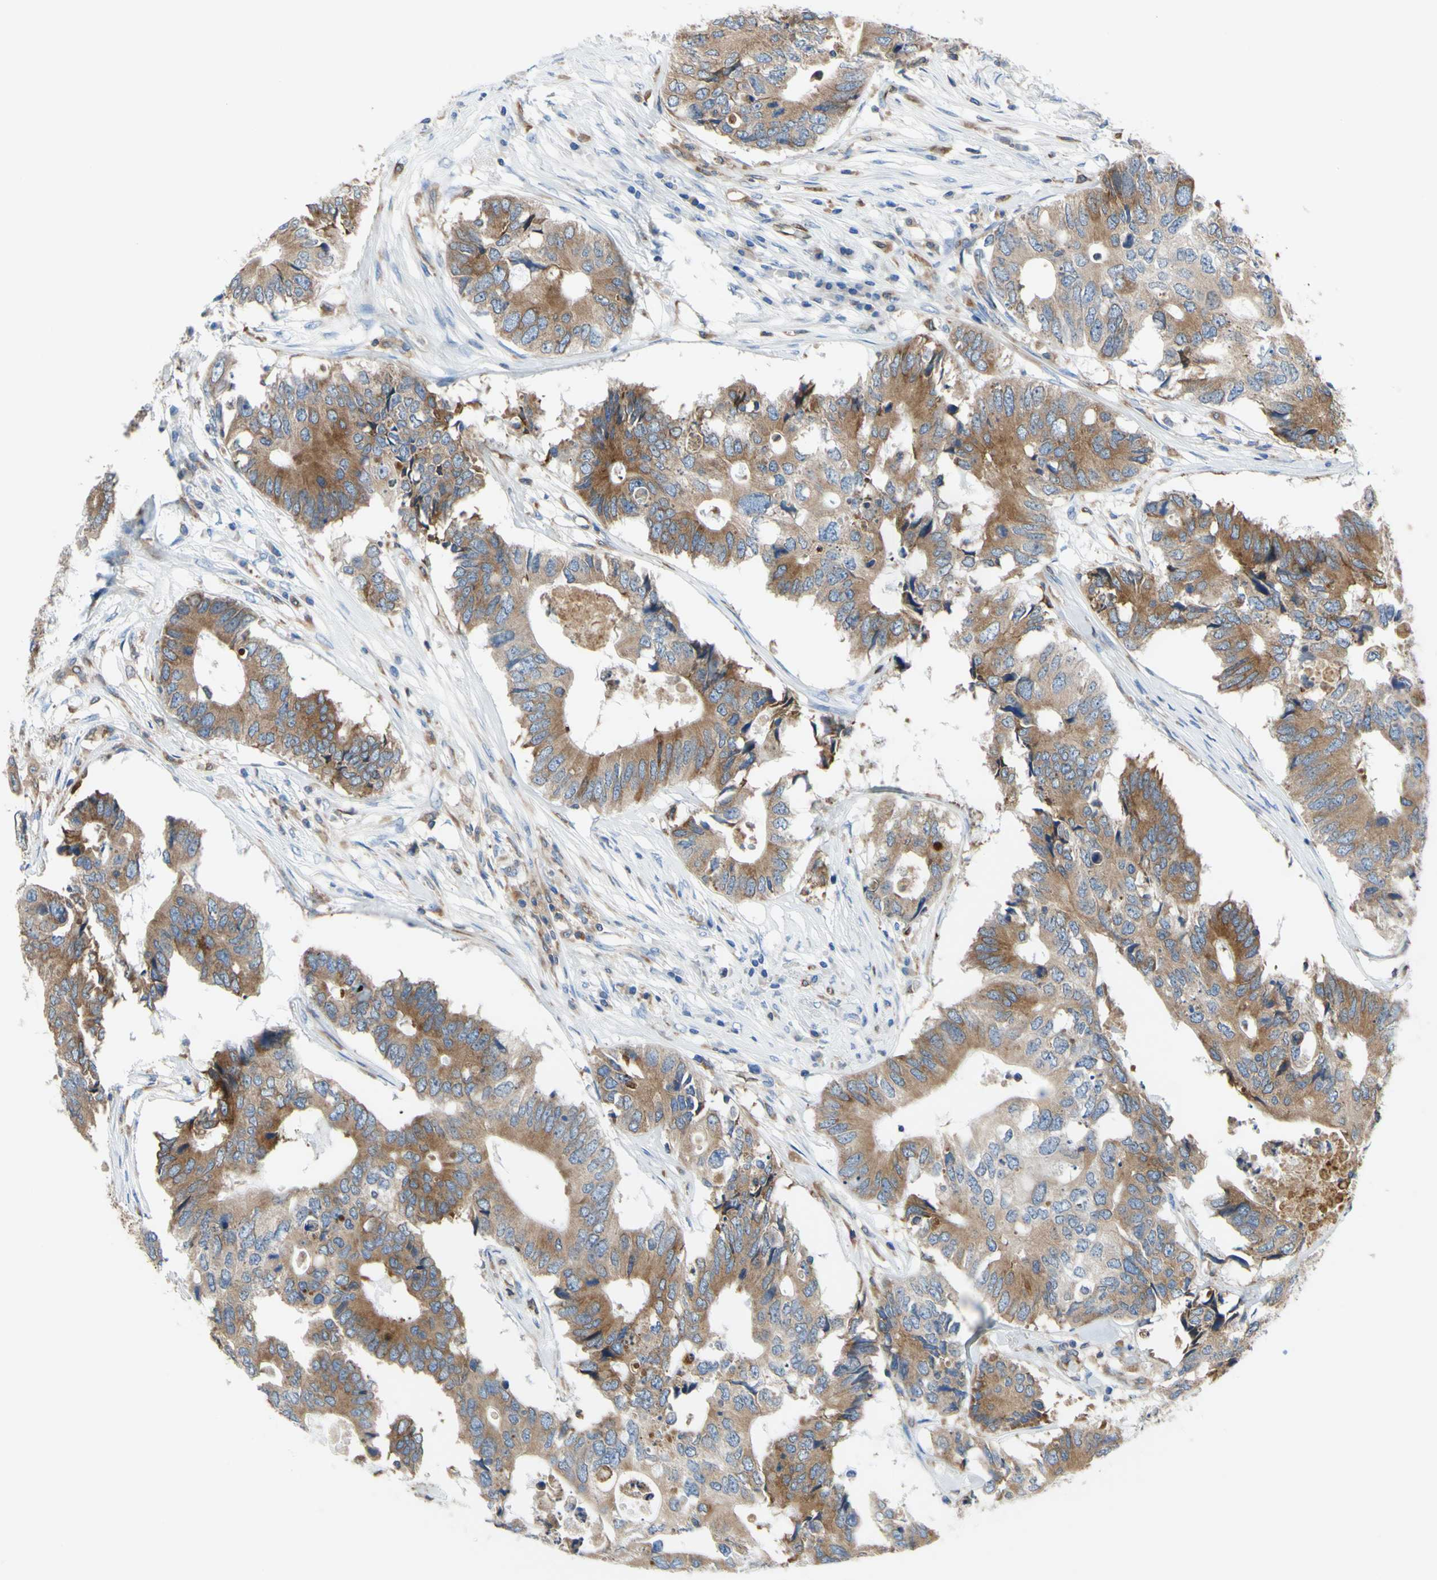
{"staining": {"intensity": "moderate", "quantity": ">75%", "location": "cytoplasmic/membranous"}, "tissue": "colorectal cancer", "cell_type": "Tumor cells", "image_type": "cancer", "snomed": [{"axis": "morphology", "description": "Adenocarcinoma, NOS"}, {"axis": "topography", "description": "Colon"}], "caption": "This photomicrograph exhibits colorectal cancer stained with immunohistochemistry to label a protein in brown. The cytoplasmic/membranous of tumor cells show moderate positivity for the protein. Nuclei are counter-stained blue.", "gene": "MGST2", "patient": {"sex": "male", "age": 71}}